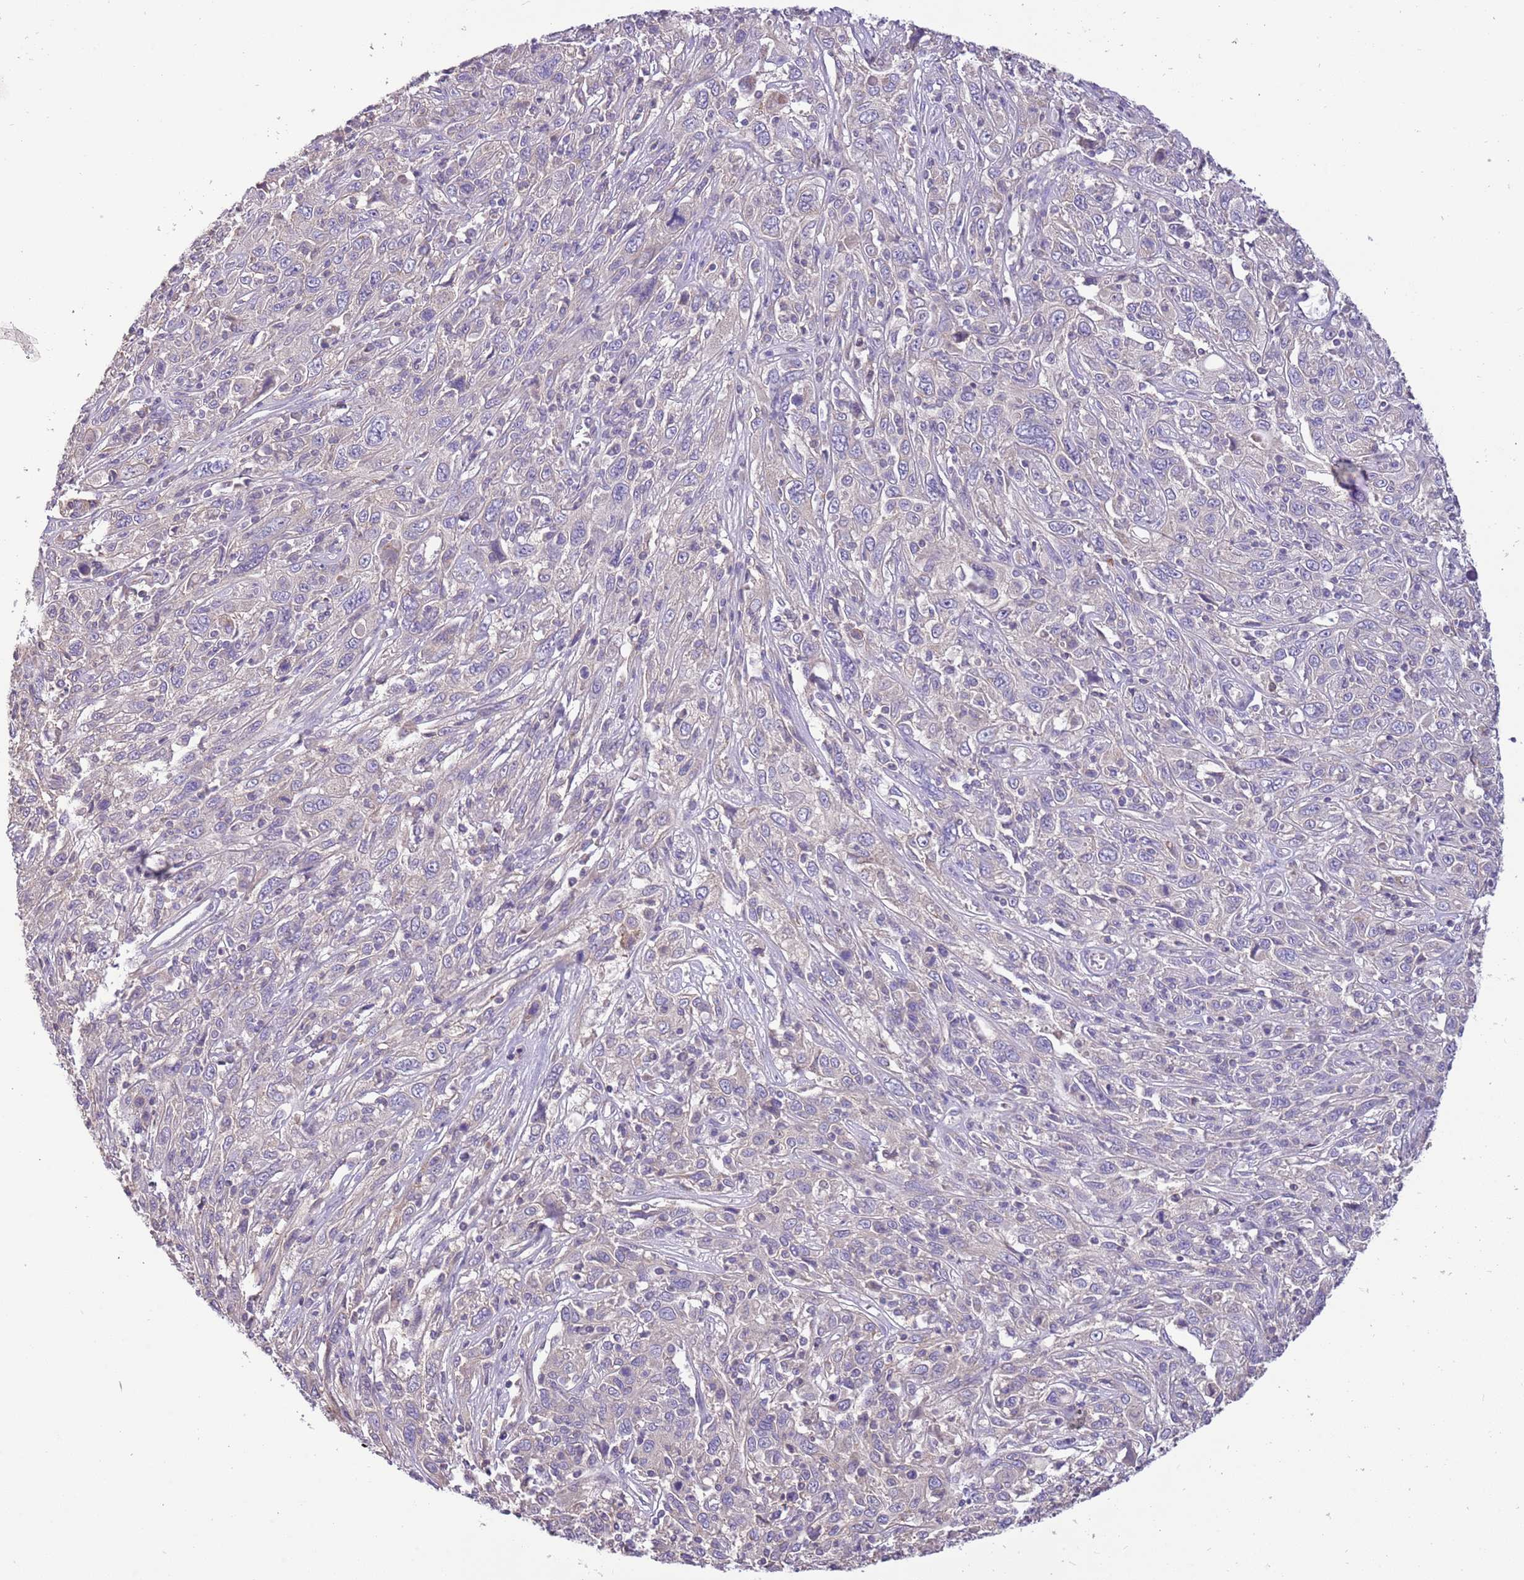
{"staining": {"intensity": "negative", "quantity": "none", "location": "none"}, "tissue": "cervical cancer", "cell_type": "Tumor cells", "image_type": "cancer", "snomed": [{"axis": "morphology", "description": "Squamous cell carcinoma, NOS"}, {"axis": "topography", "description": "Cervix"}], "caption": "This is an immunohistochemistry histopathology image of human cervical cancer (squamous cell carcinoma). There is no staining in tumor cells.", "gene": "GLCE", "patient": {"sex": "female", "age": 46}}